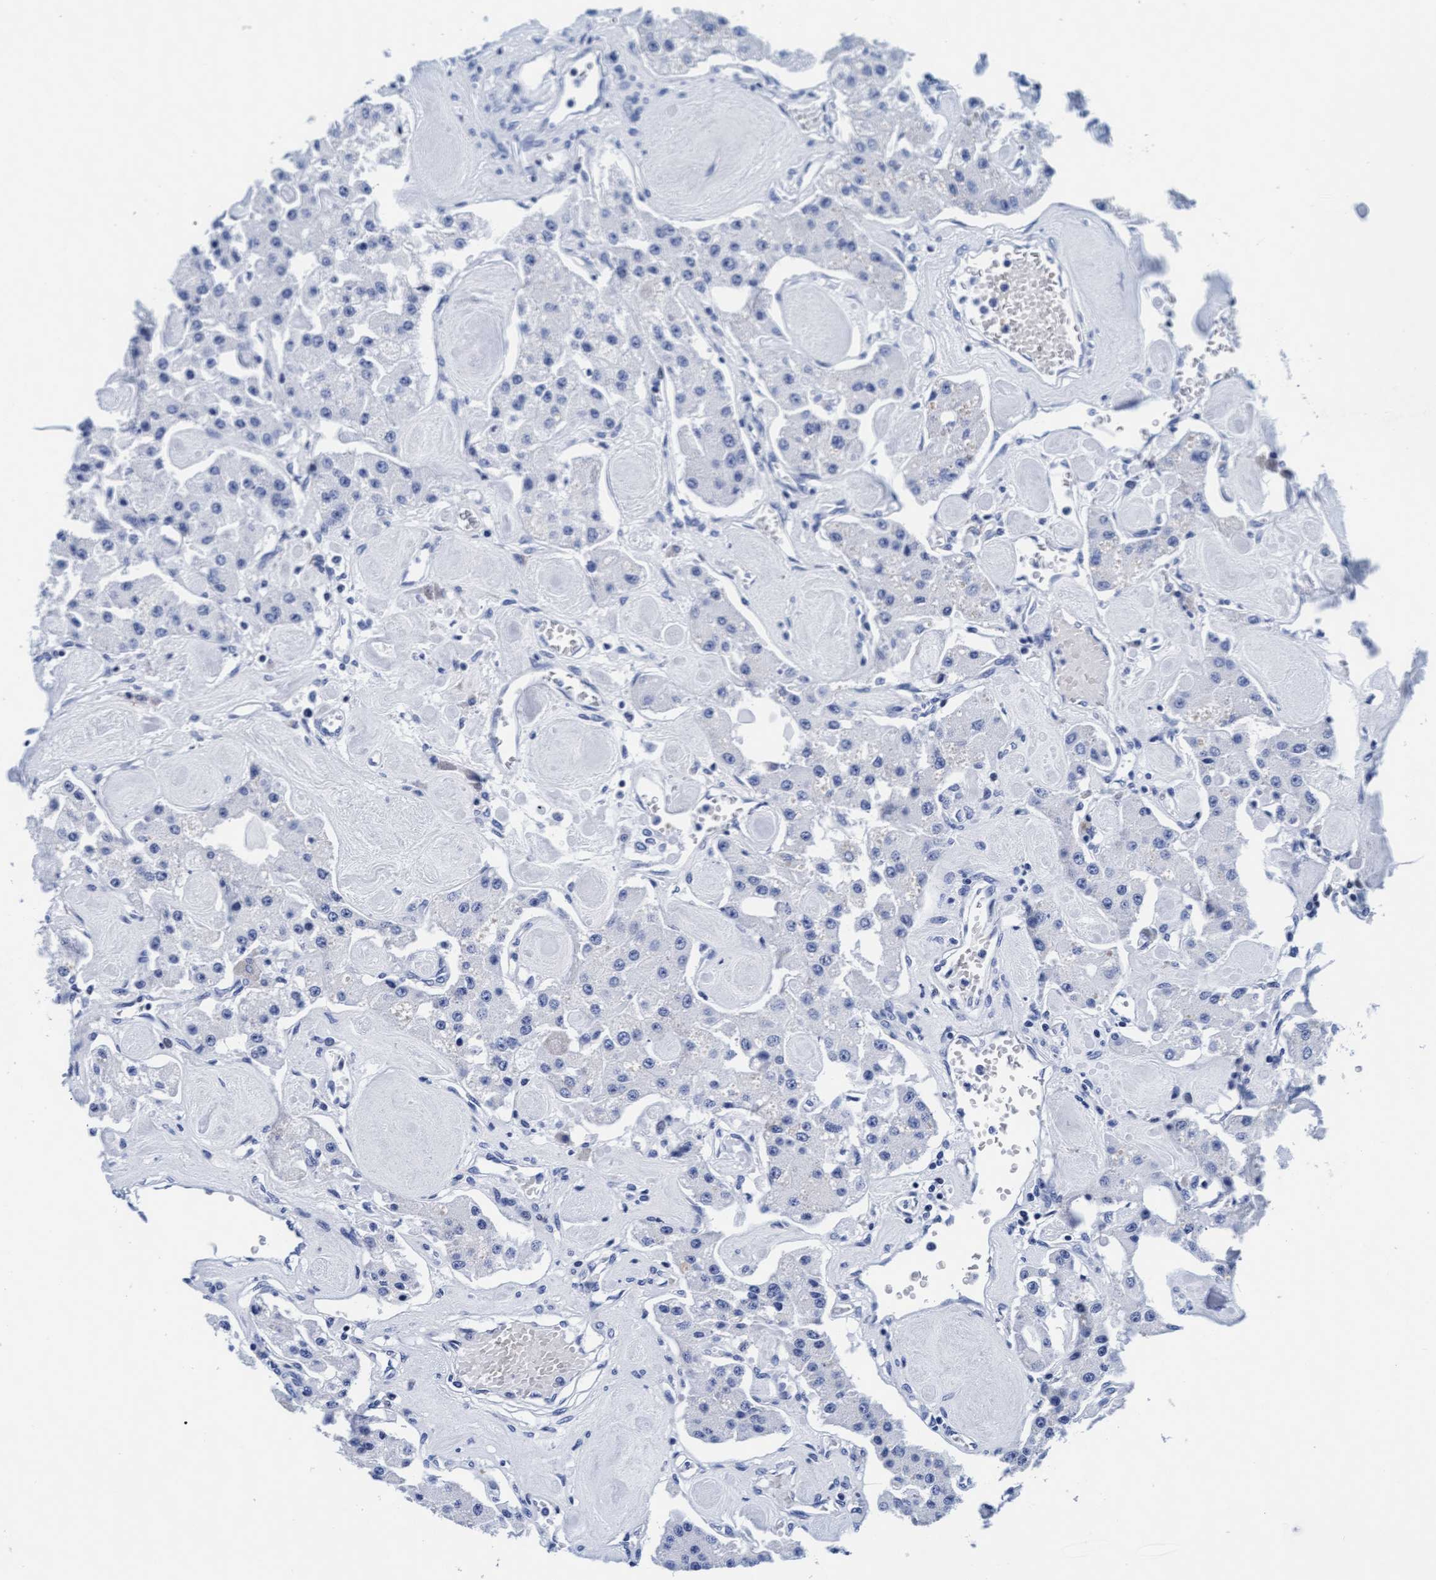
{"staining": {"intensity": "negative", "quantity": "none", "location": "none"}, "tissue": "carcinoid", "cell_type": "Tumor cells", "image_type": "cancer", "snomed": [{"axis": "morphology", "description": "Carcinoid, malignant, NOS"}, {"axis": "topography", "description": "Pancreas"}], "caption": "High power microscopy photomicrograph of an IHC micrograph of carcinoid, revealing no significant expression in tumor cells.", "gene": "ARSG", "patient": {"sex": "male", "age": 41}}